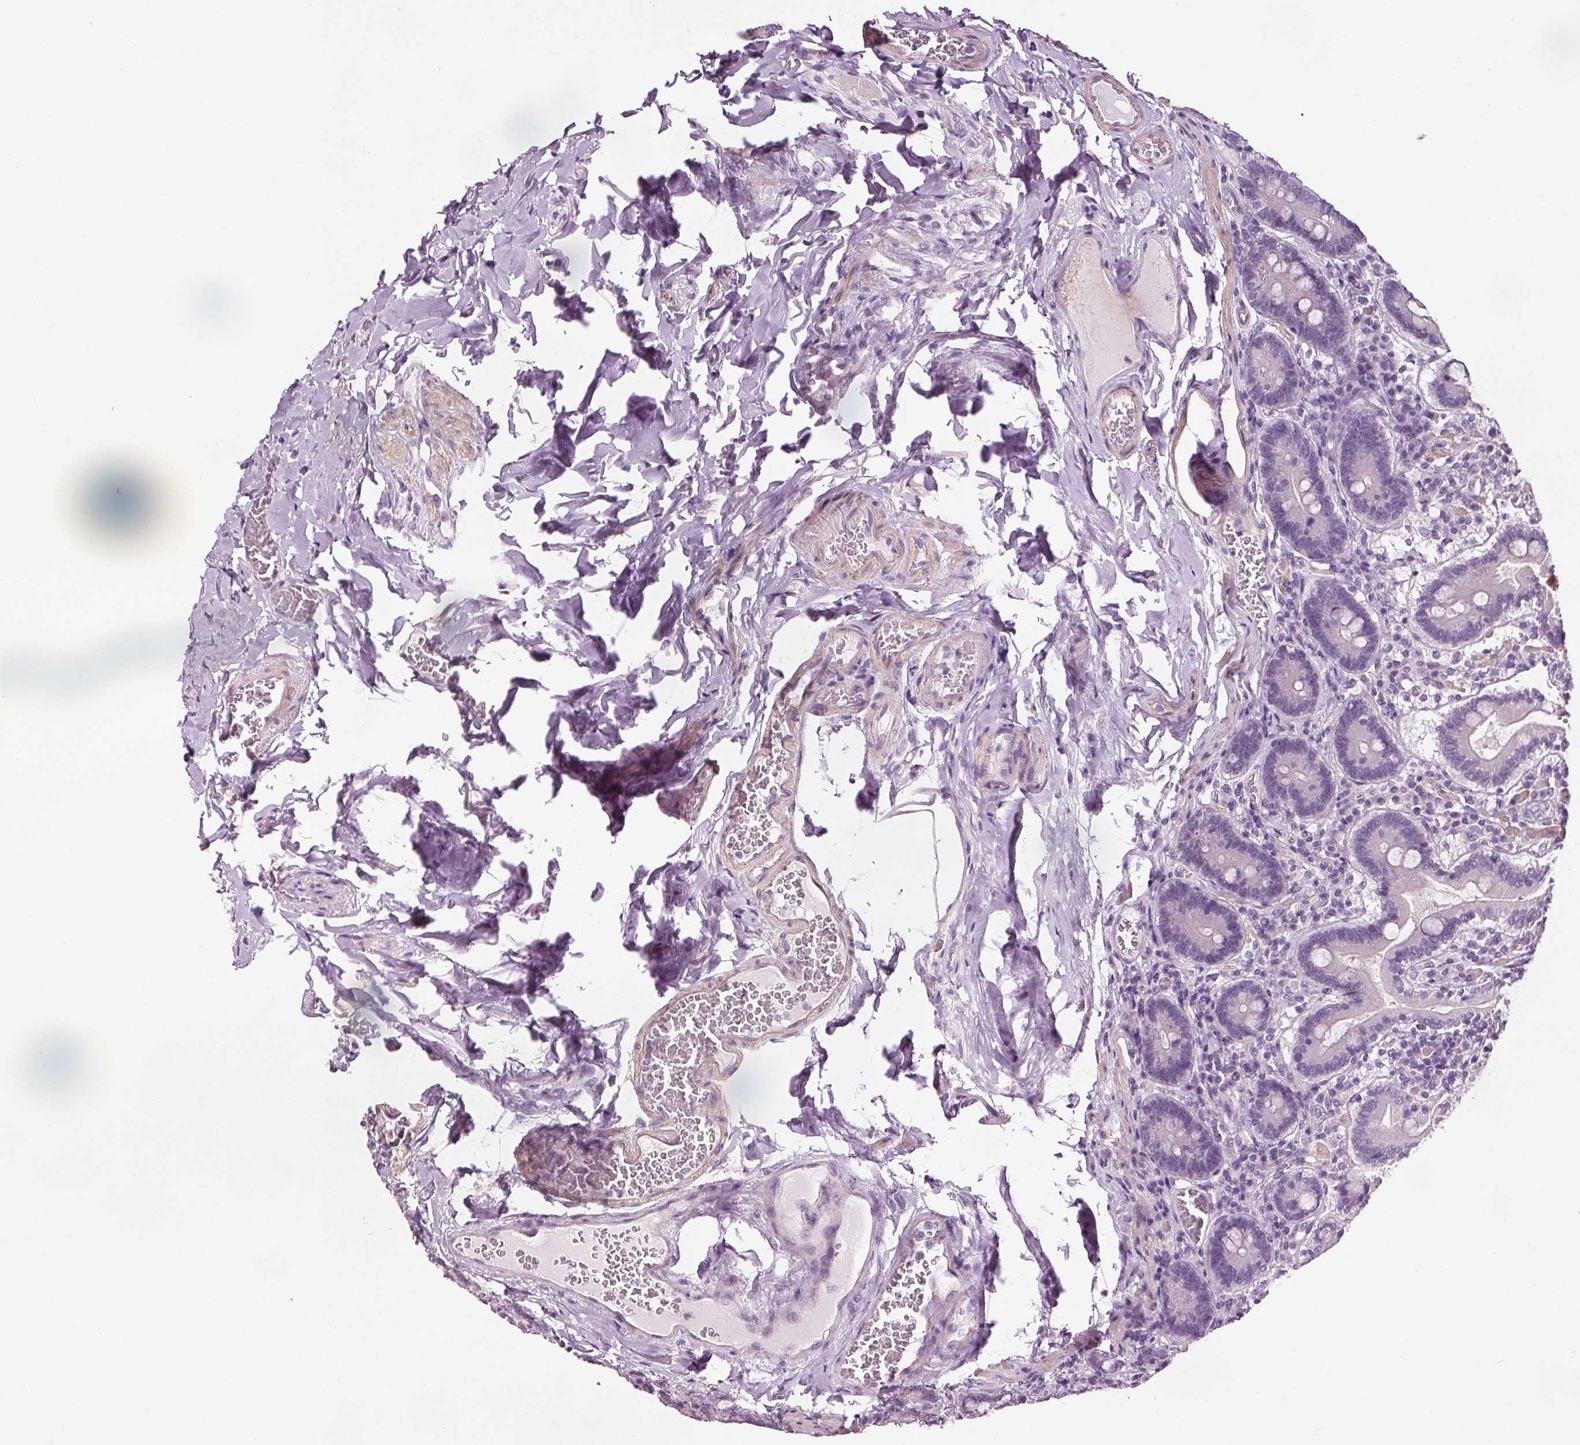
{"staining": {"intensity": "negative", "quantity": "none", "location": "none"}, "tissue": "duodenum", "cell_type": "Glandular cells", "image_type": "normal", "snomed": [{"axis": "morphology", "description": "Normal tissue, NOS"}, {"axis": "topography", "description": "Duodenum"}], "caption": "A micrograph of human duodenum is negative for staining in glandular cells. The staining was performed using DAB to visualize the protein expression in brown, while the nuclei were stained in blue with hematoxylin (Magnification: 20x).", "gene": "RASA1", "patient": {"sex": "female", "age": 62}}